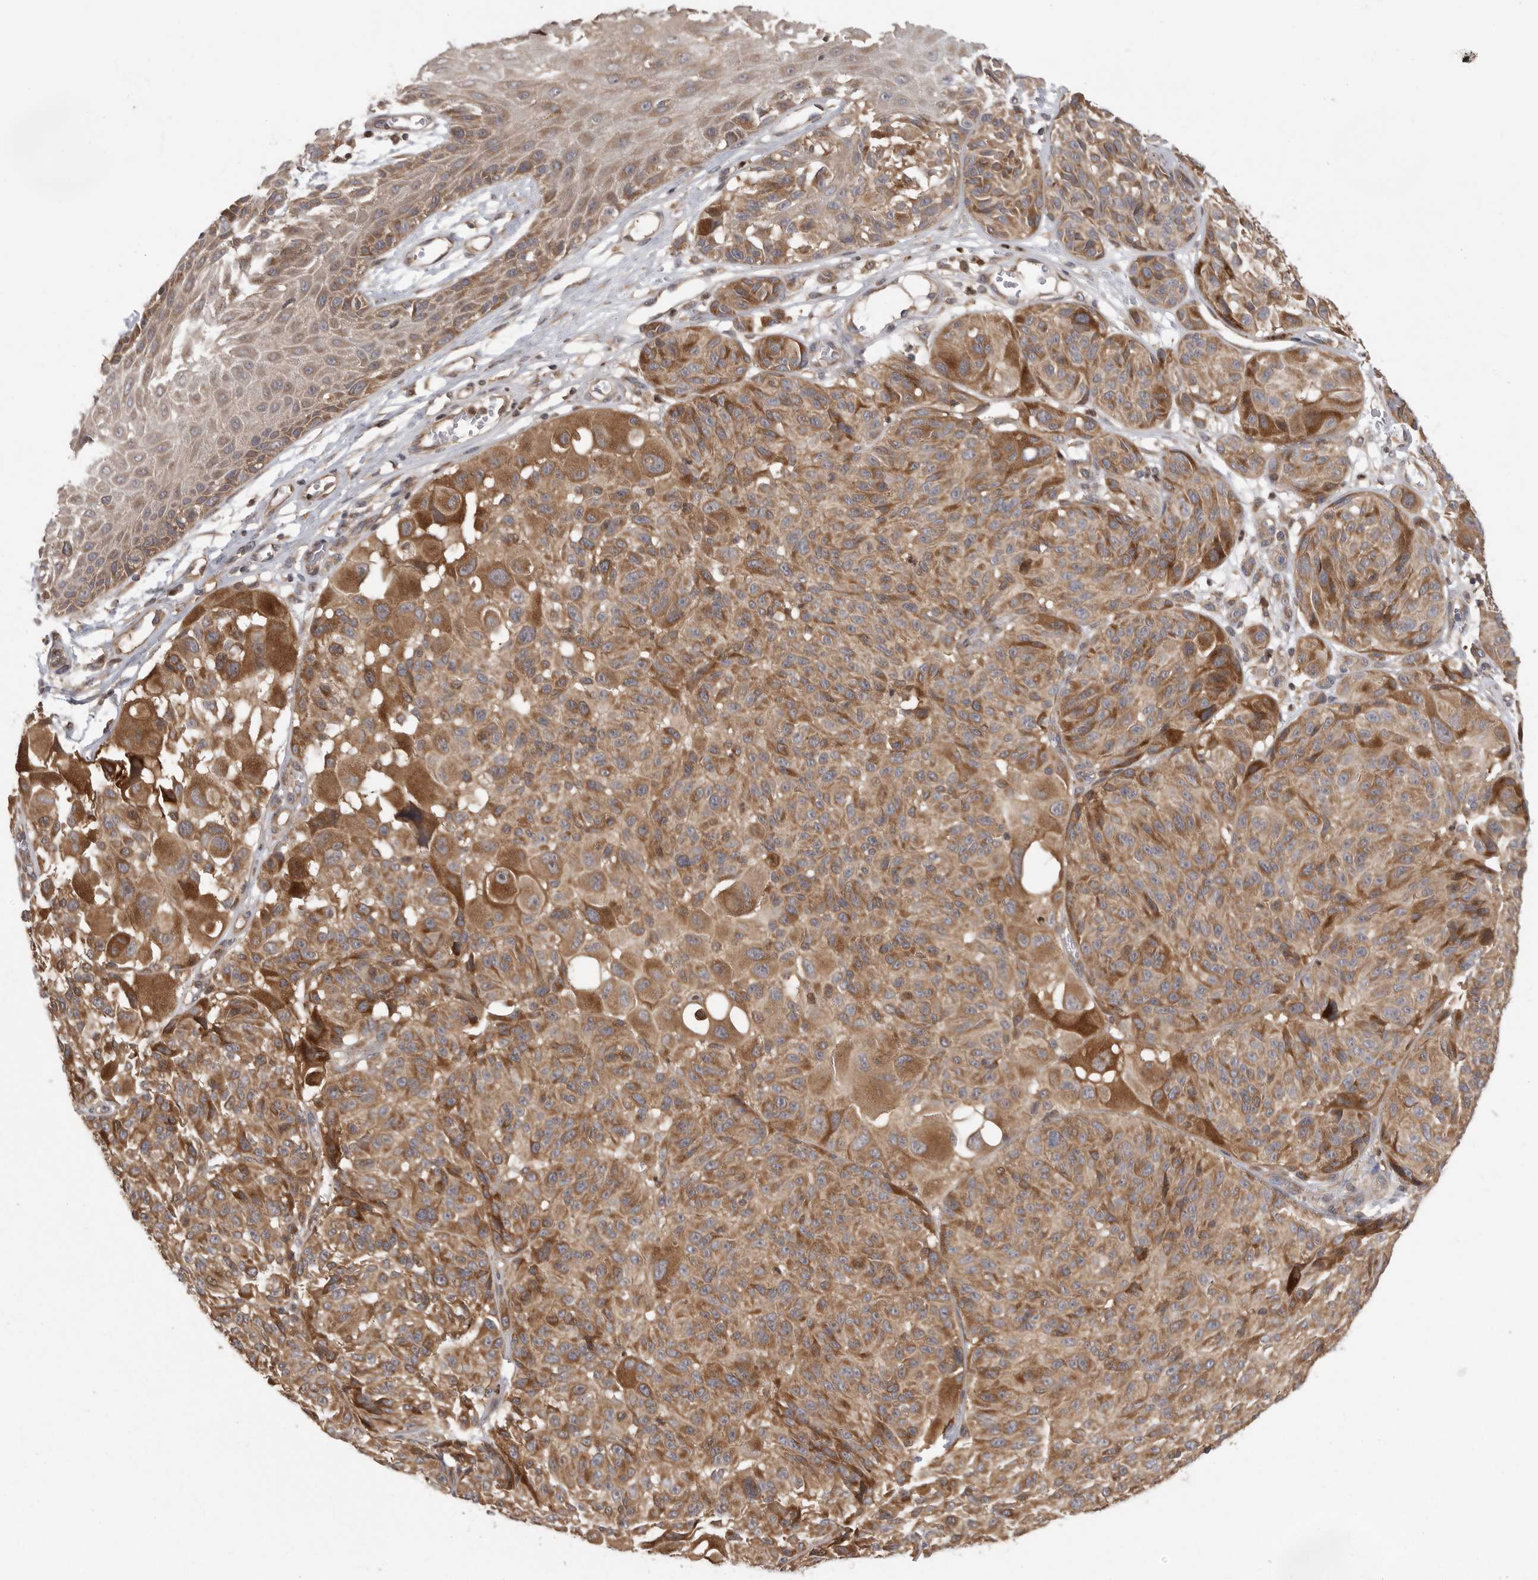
{"staining": {"intensity": "moderate", "quantity": ">75%", "location": "cytoplasmic/membranous"}, "tissue": "melanoma", "cell_type": "Tumor cells", "image_type": "cancer", "snomed": [{"axis": "morphology", "description": "Malignant melanoma, NOS"}, {"axis": "topography", "description": "Skin"}], "caption": "Protein expression analysis of malignant melanoma reveals moderate cytoplasmic/membranous staining in about >75% of tumor cells. The protein of interest is shown in brown color, while the nuclei are stained blue.", "gene": "OXR1", "patient": {"sex": "male", "age": 83}}